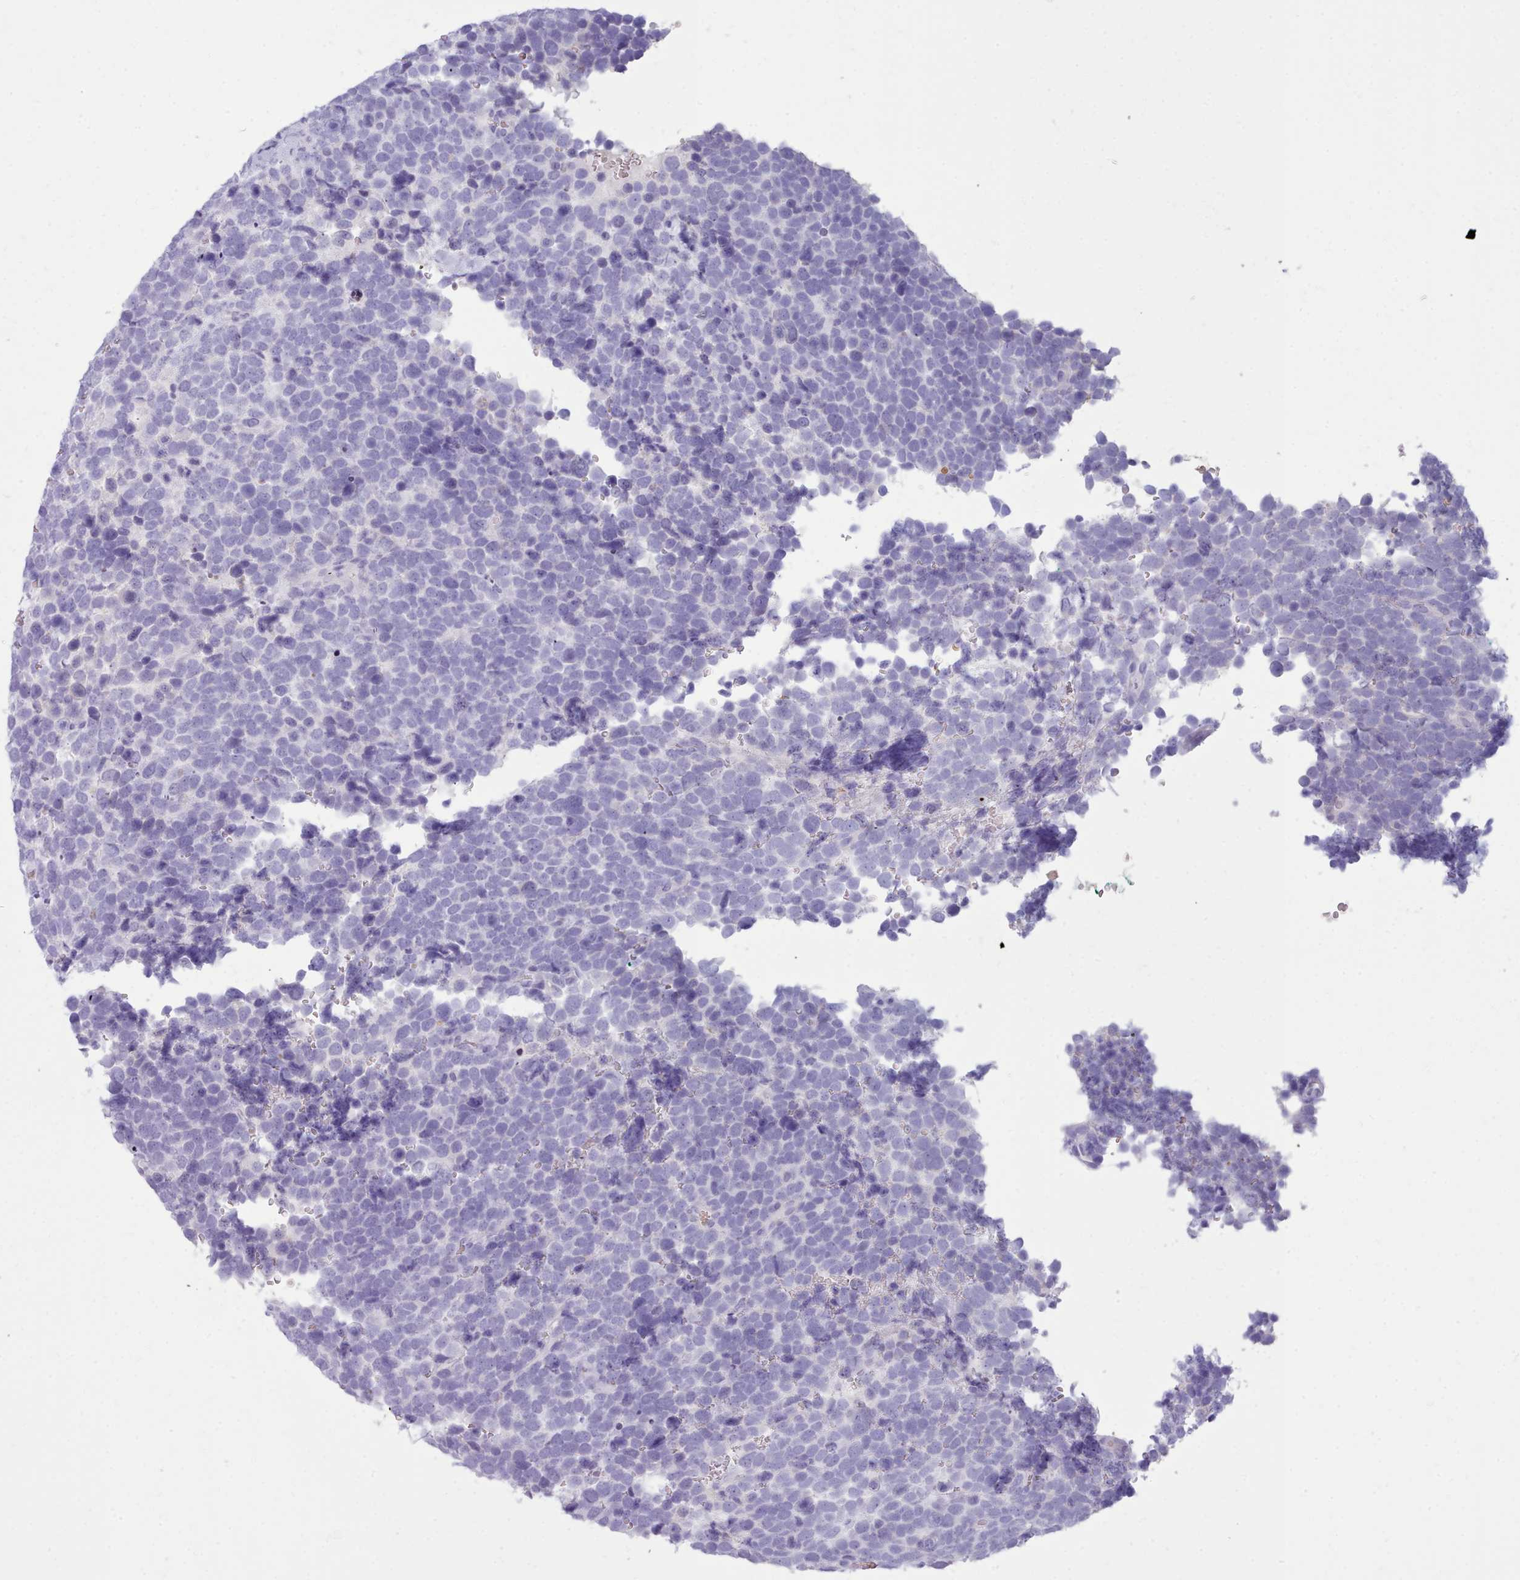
{"staining": {"intensity": "negative", "quantity": "none", "location": "none"}, "tissue": "urothelial cancer", "cell_type": "Tumor cells", "image_type": "cancer", "snomed": [{"axis": "morphology", "description": "Urothelial carcinoma, High grade"}, {"axis": "topography", "description": "Urinary bladder"}], "caption": "The photomicrograph demonstrates no significant expression in tumor cells of urothelial cancer.", "gene": "NKX1-2", "patient": {"sex": "female", "age": 82}}